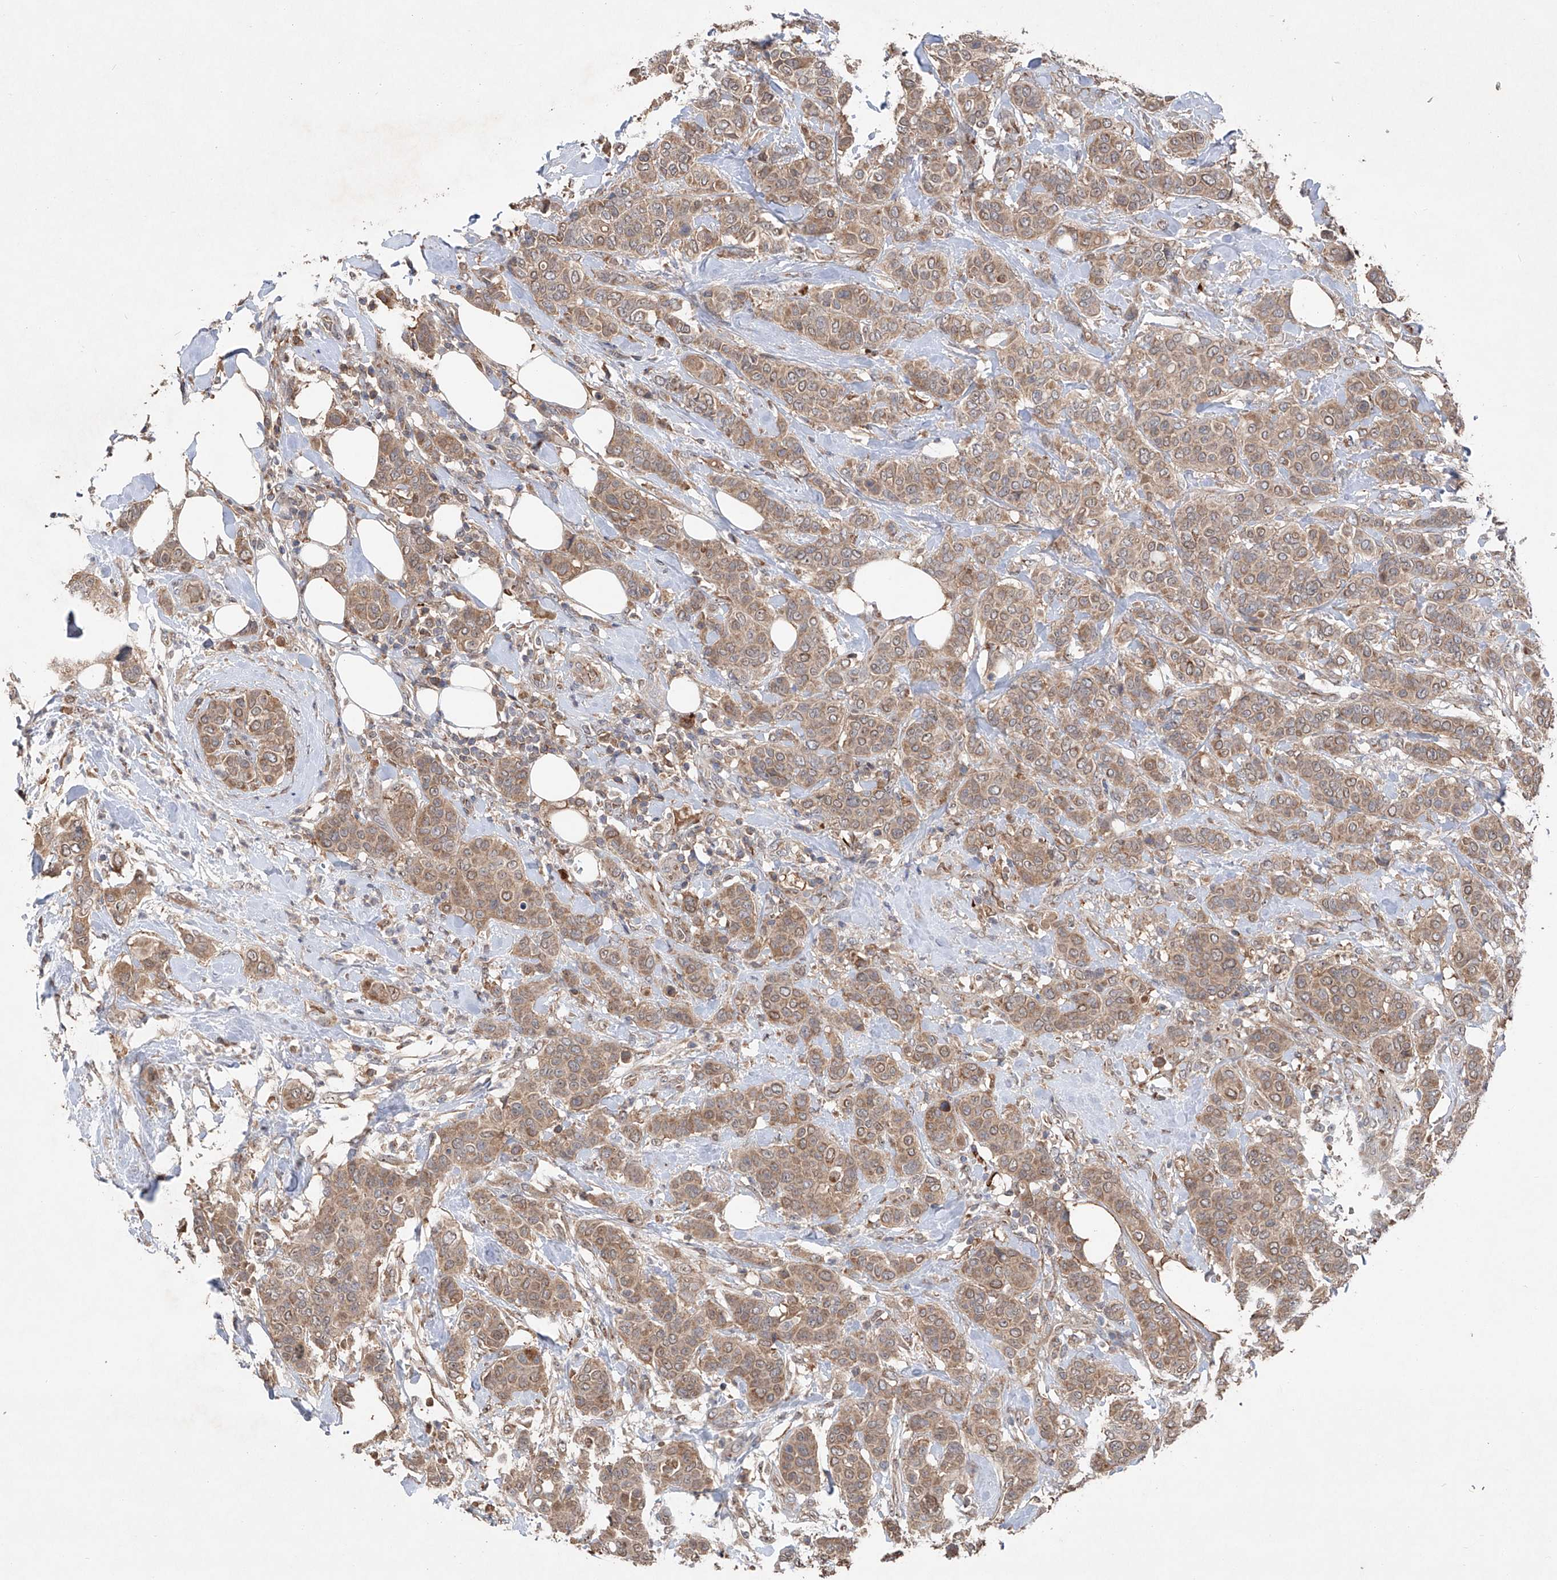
{"staining": {"intensity": "moderate", "quantity": ">75%", "location": "cytoplasmic/membranous"}, "tissue": "breast cancer", "cell_type": "Tumor cells", "image_type": "cancer", "snomed": [{"axis": "morphology", "description": "Lobular carcinoma"}, {"axis": "topography", "description": "Breast"}], "caption": "Tumor cells exhibit moderate cytoplasmic/membranous staining in about >75% of cells in breast cancer (lobular carcinoma).", "gene": "EDN1", "patient": {"sex": "female", "age": 51}}